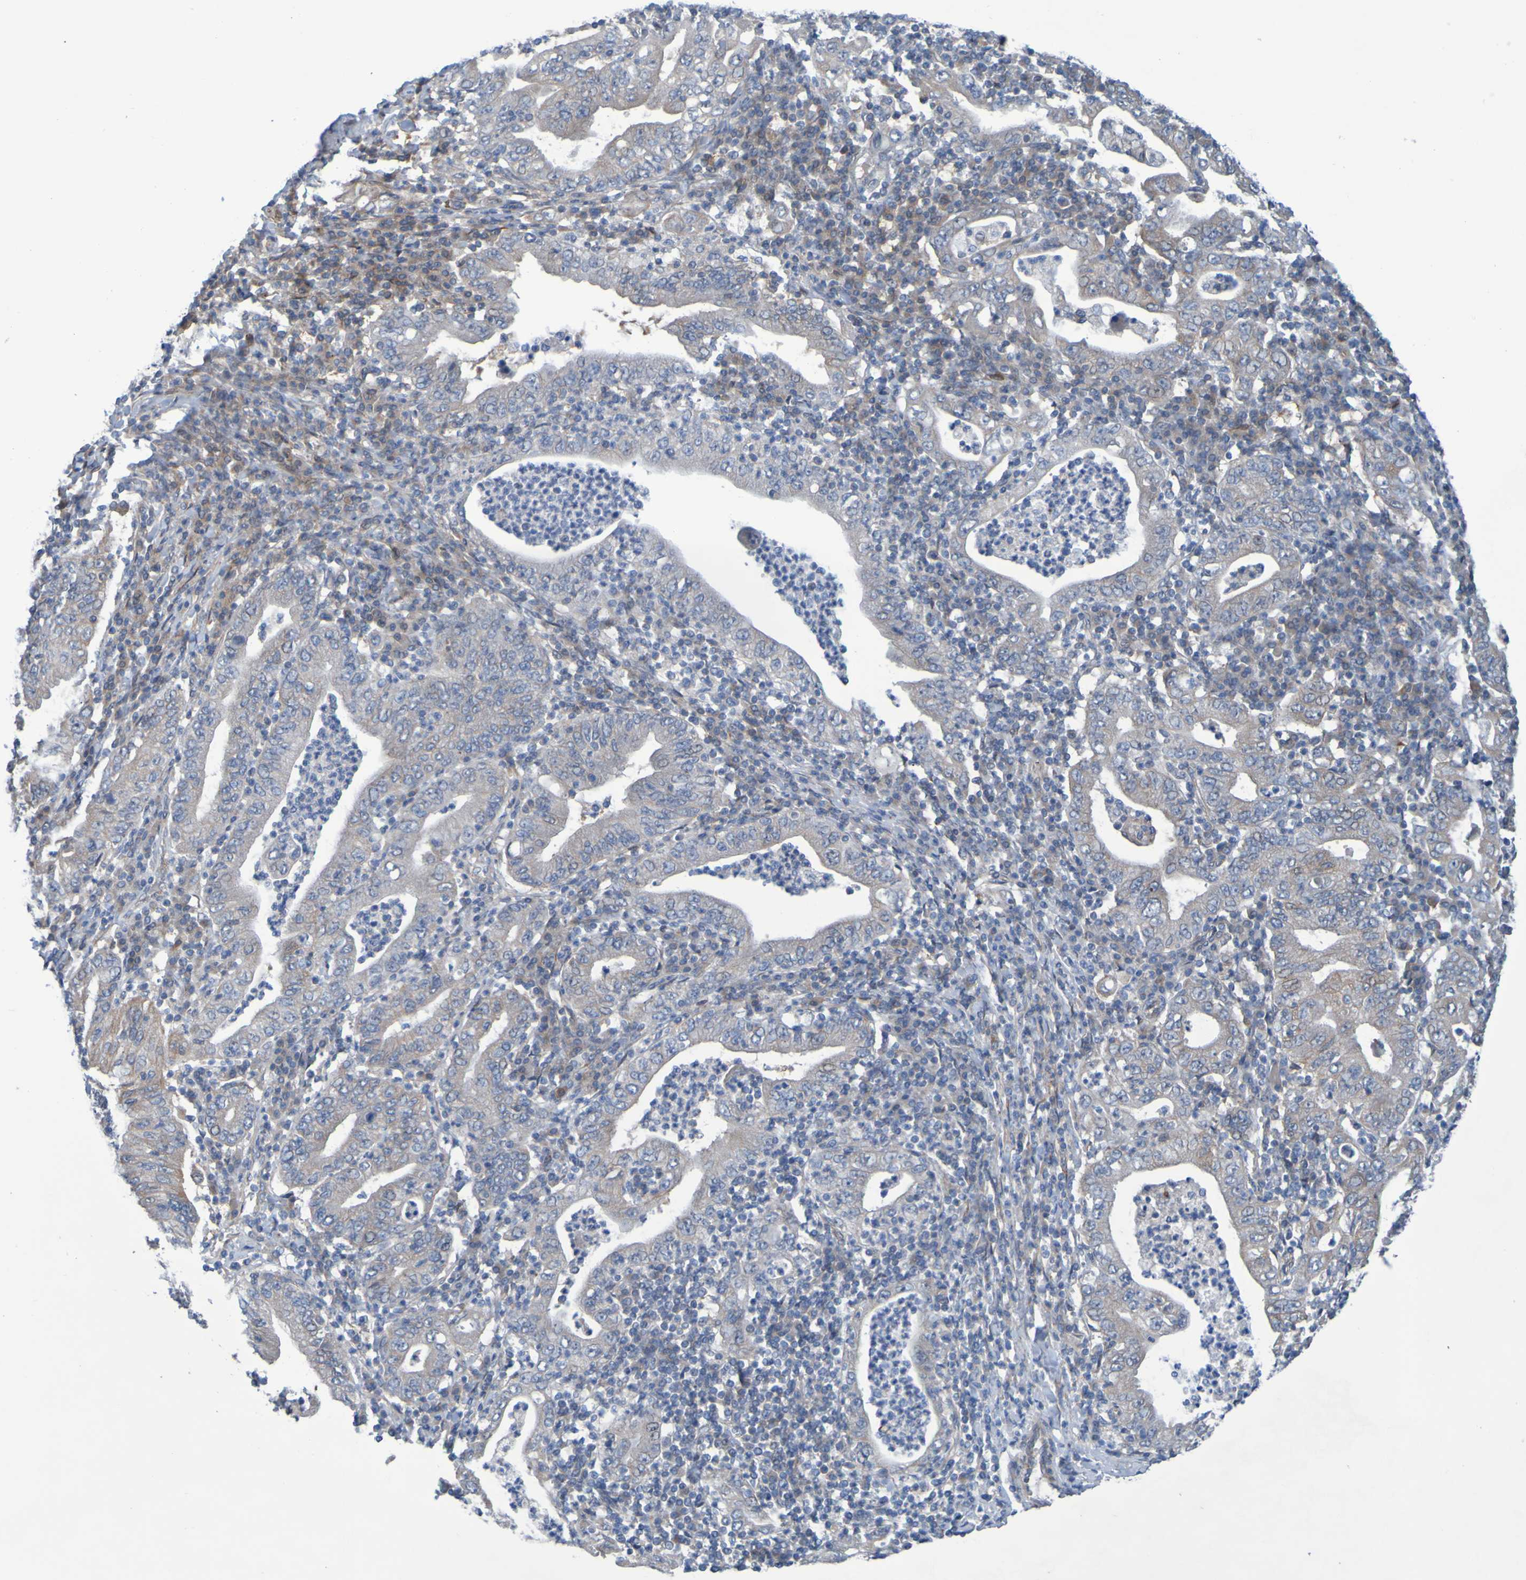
{"staining": {"intensity": "weak", "quantity": "25%-75%", "location": "cytoplasmic/membranous"}, "tissue": "stomach cancer", "cell_type": "Tumor cells", "image_type": "cancer", "snomed": [{"axis": "morphology", "description": "Normal tissue, NOS"}, {"axis": "morphology", "description": "Adenocarcinoma, NOS"}, {"axis": "topography", "description": "Esophagus"}, {"axis": "topography", "description": "Stomach, upper"}, {"axis": "topography", "description": "Peripheral nerve tissue"}], "caption": "An IHC image of neoplastic tissue is shown. Protein staining in brown labels weak cytoplasmic/membranous positivity in stomach adenocarcinoma within tumor cells.", "gene": "NPRL3", "patient": {"sex": "male", "age": 62}}